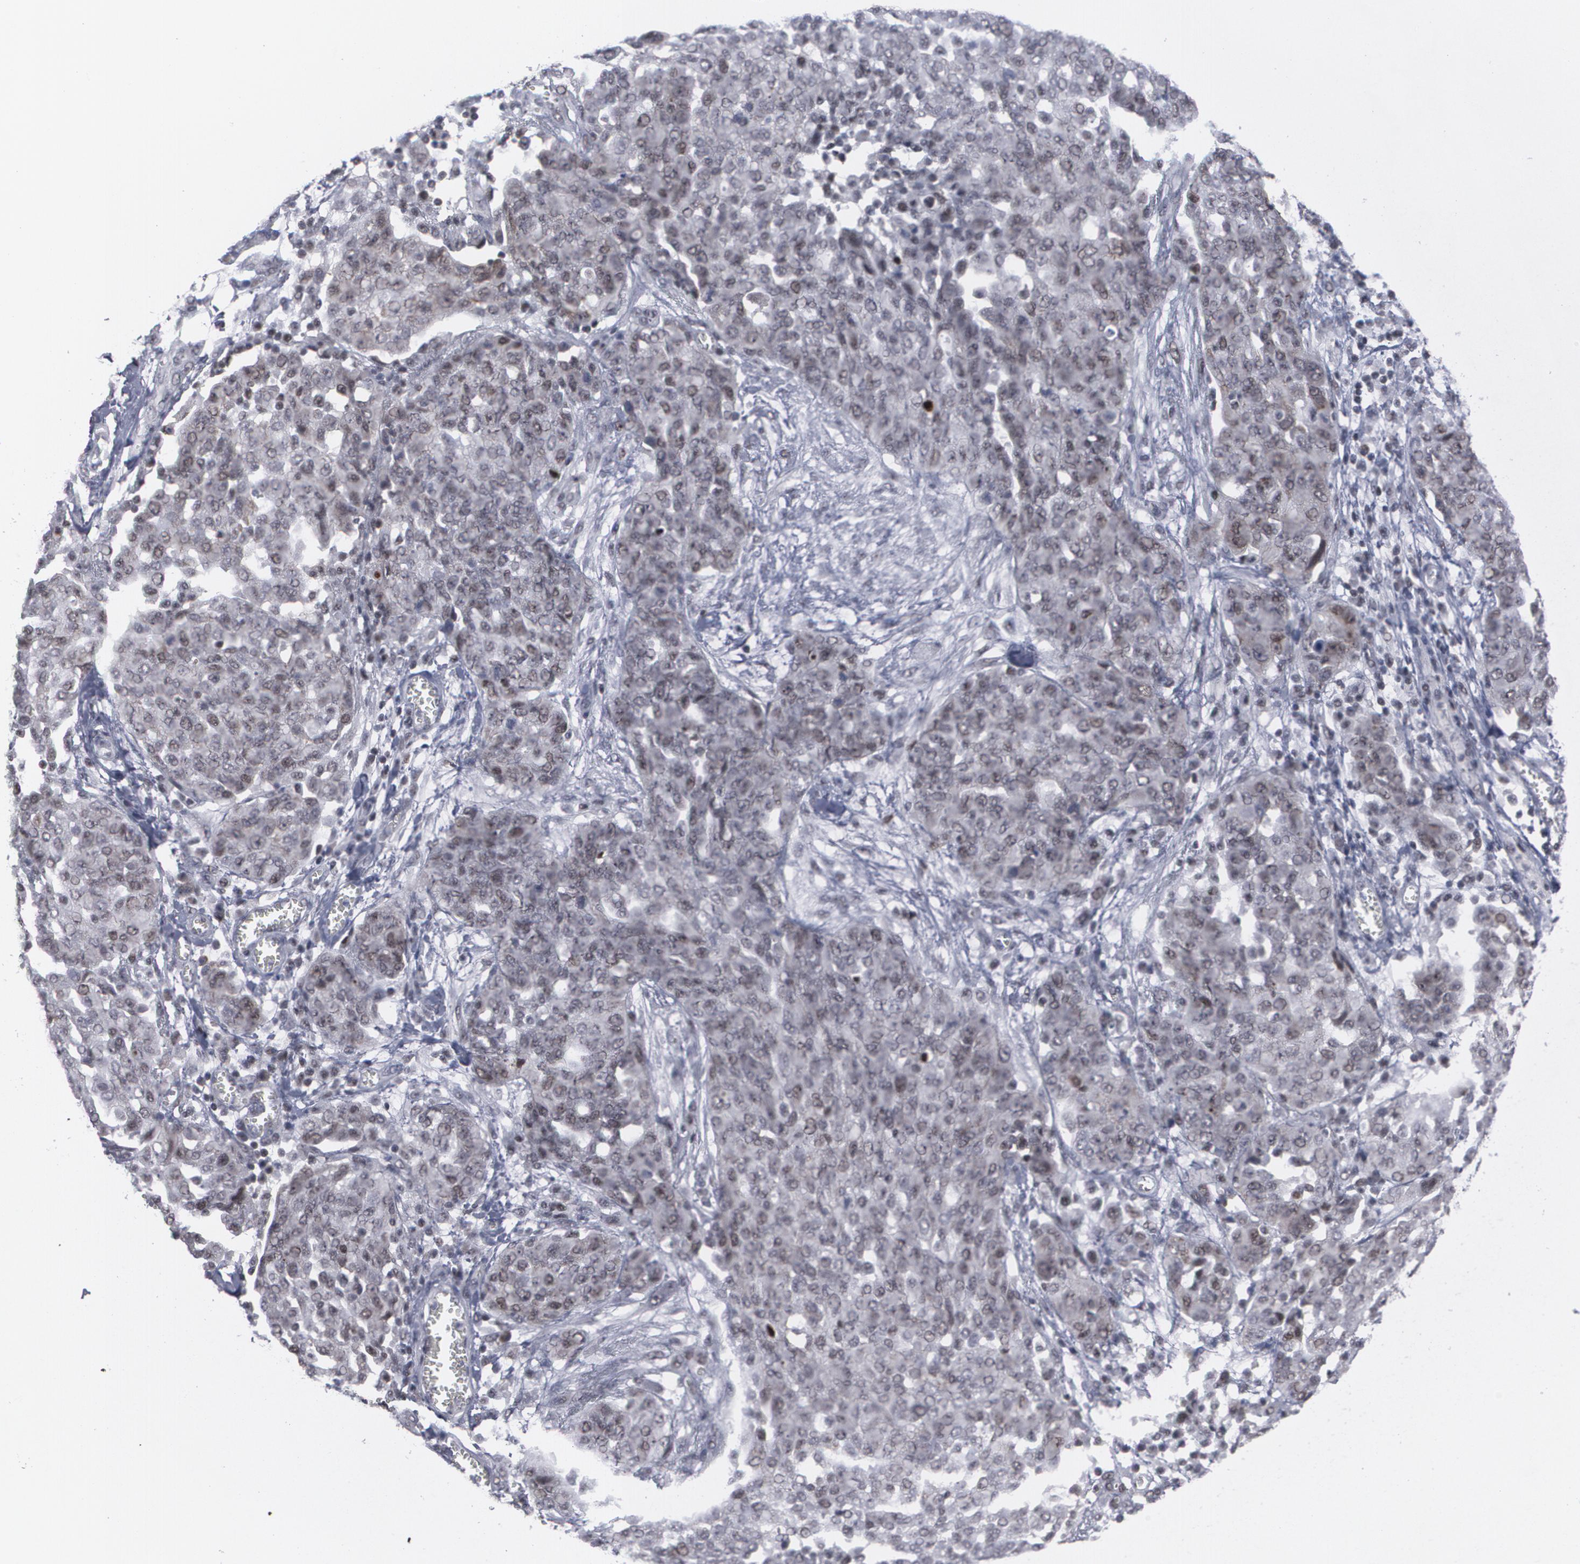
{"staining": {"intensity": "weak", "quantity": "<25%", "location": "nuclear"}, "tissue": "ovarian cancer", "cell_type": "Tumor cells", "image_type": "cancer", "snomed": [{"axis": "morphology", "description": "Cystadenocarcinoma, serous, NOS"}, {"axis": "topography", "description": "Soft tissue"}, {"axis": "topography", "description": "Ovary"}], "caption": "Image shows no significant protein positivity in tumor cells of ovarian cancer (serous cystadenocarcinoma).", "gene": "MCL1", "patient": {"sex": "female", "age": 57}}